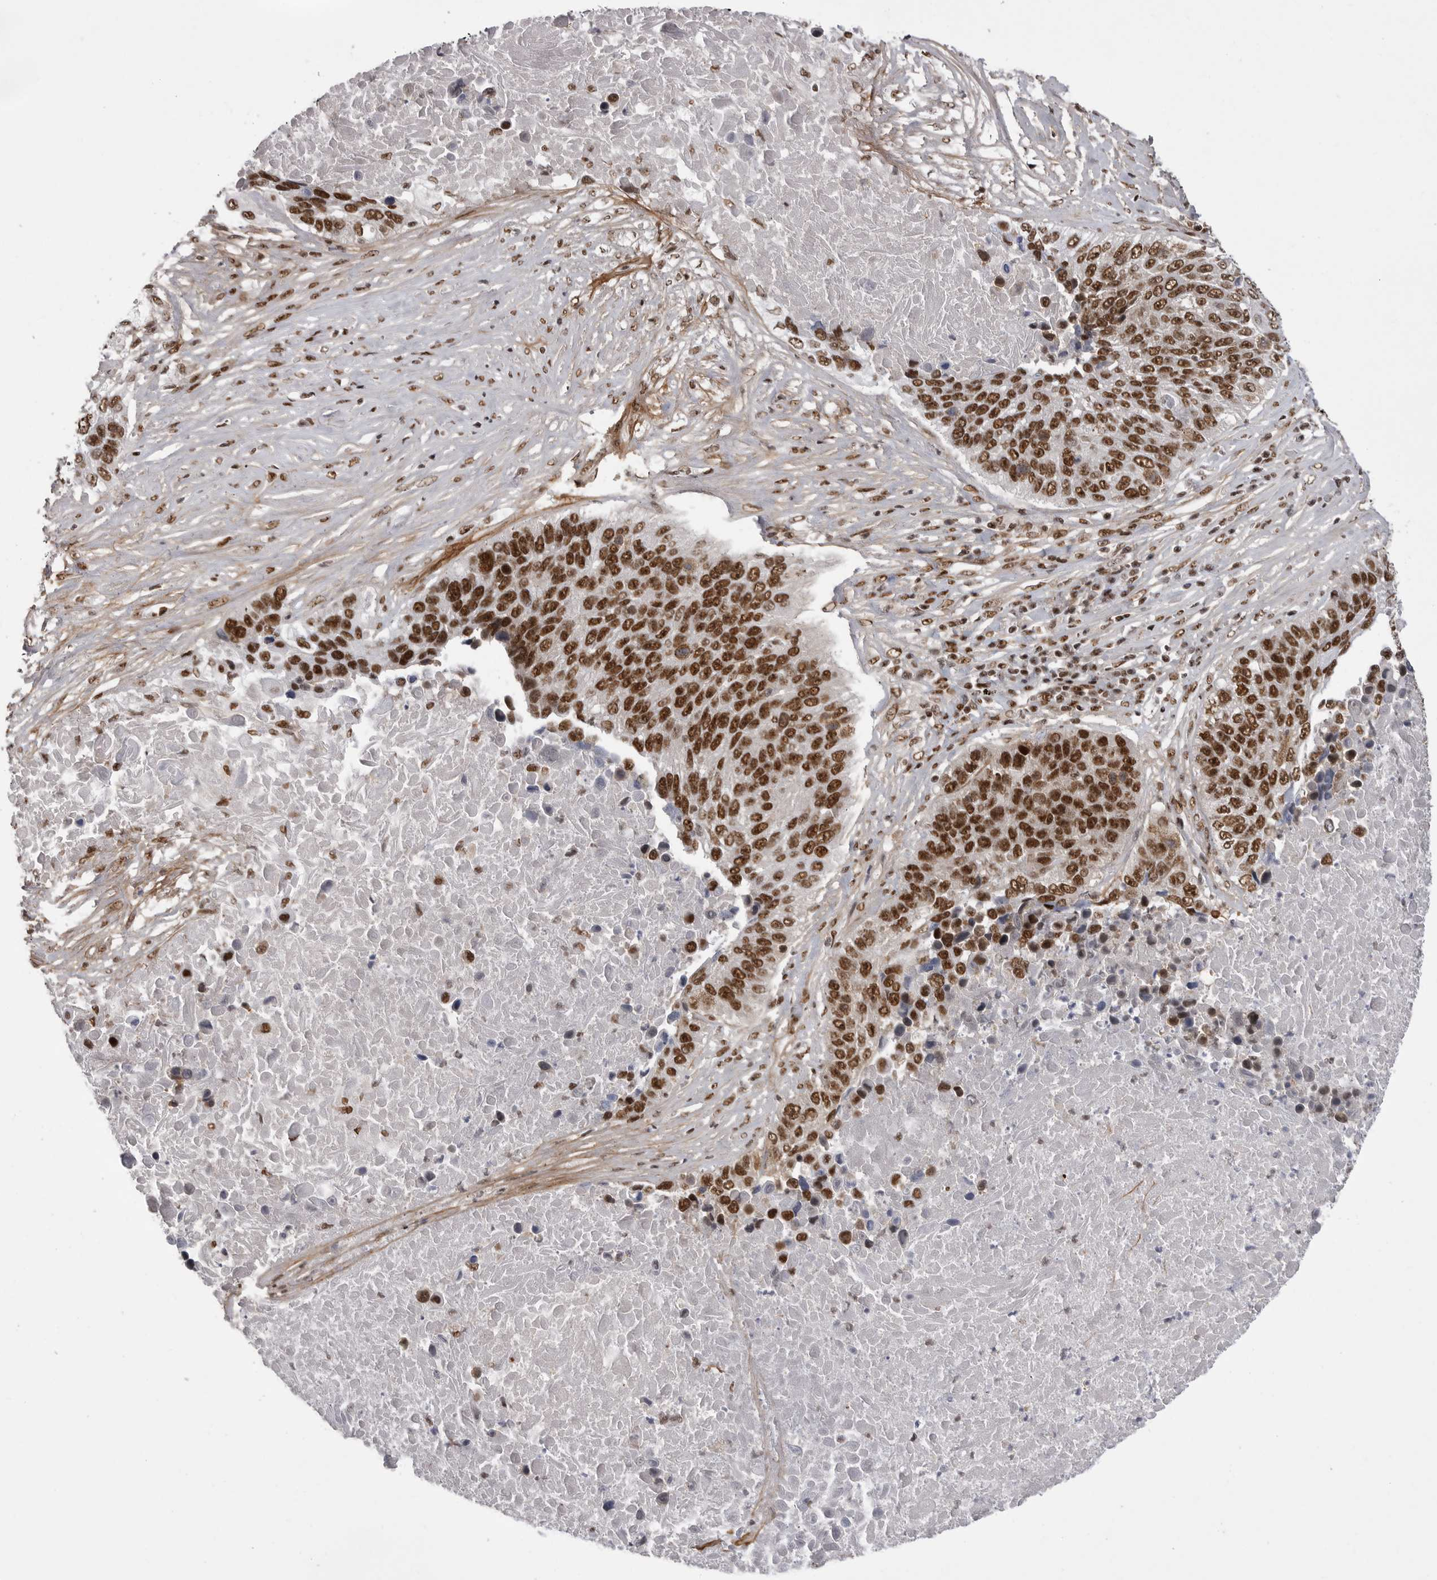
{"staining": {"intensity": "strong", "quantity": ">75%", "location": "nuclear"}, "tissue": "lung cancer", "cell_type": "Tumor cells", "image_type": "cancer", "snomed": [{"axis": "morphology", "description": "Squamous cell carcinoma, NOS"}, {"axis": "topography", "description": "Lung"}], "caption": "This histopathology image exhibits lung cancer (squamous cell carcinoma) stained with immunohistochemistry (IHC) to label a protein in brown. The nuclear of tumor cells show strong positivity for the protein. Nuclei are counter-stained blue.", "gene": "PPP1R8", "patient": {"sex": "male", "age": 66}}